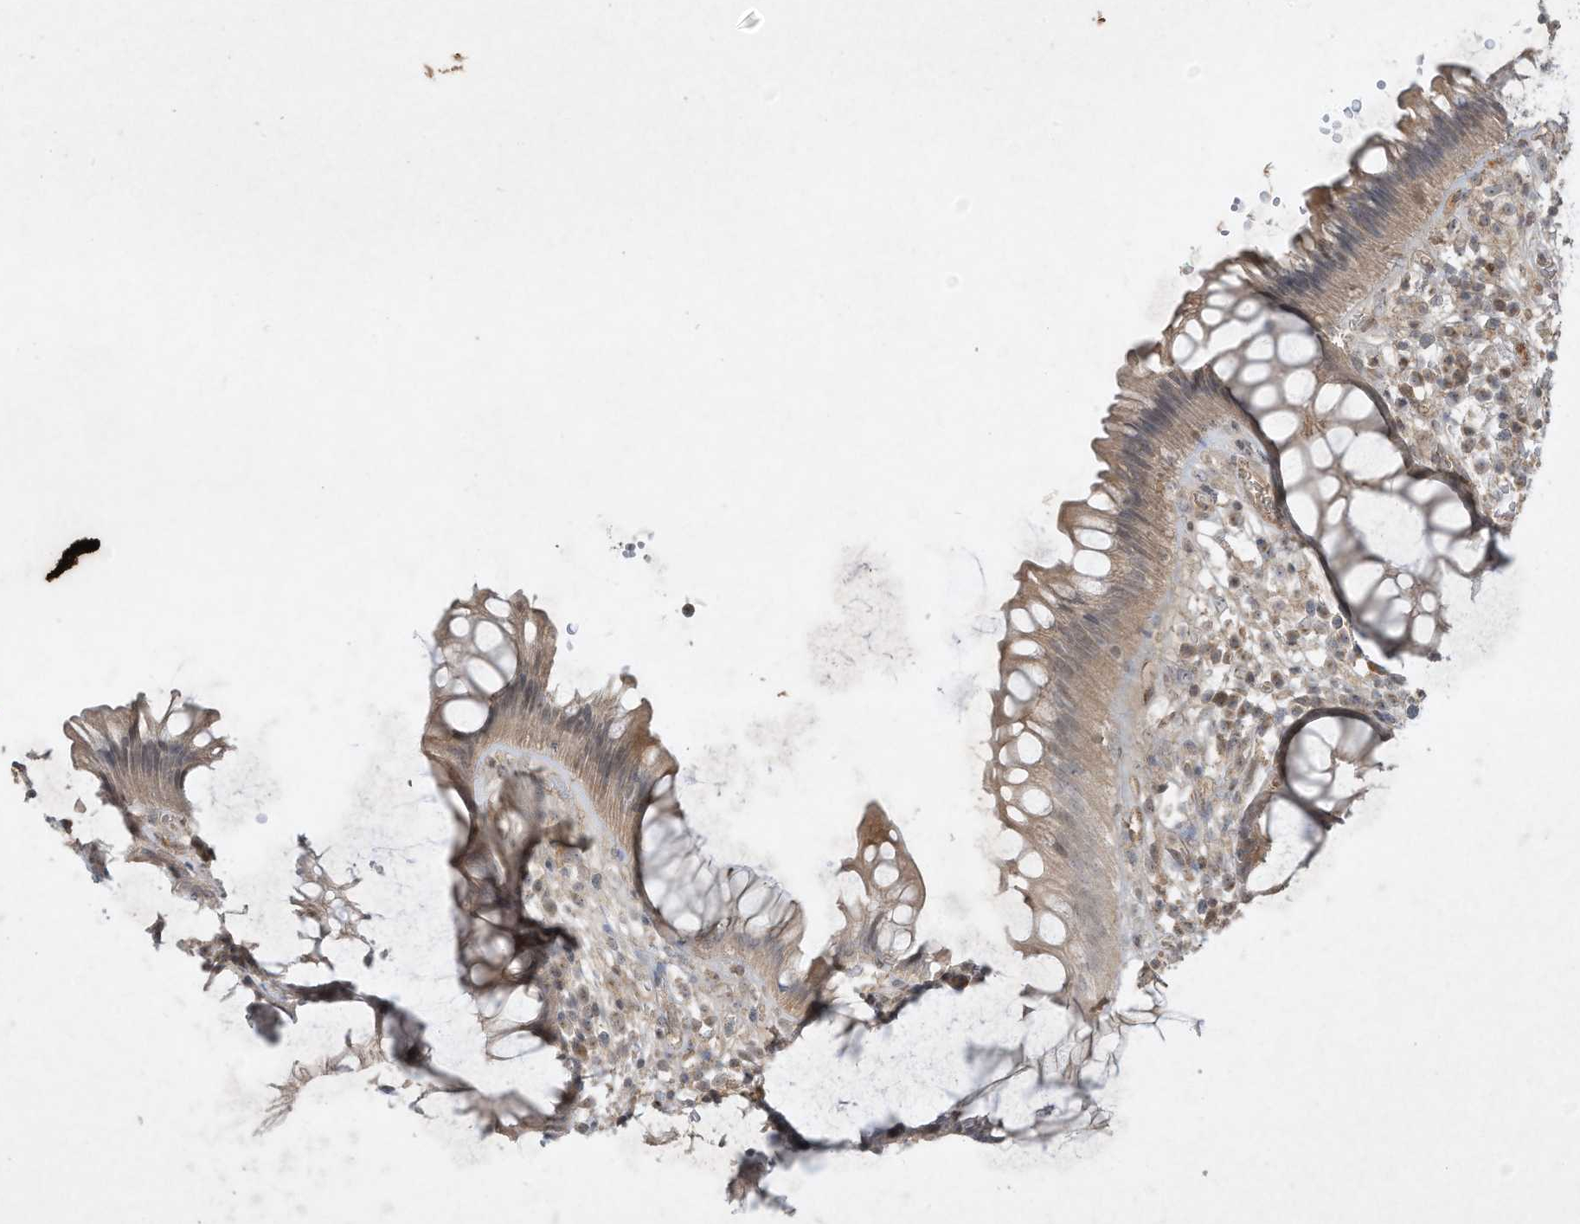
{"staining": {"intensity": "weak", "quantity": "25%-75%", "location": "cytoplasmic/membranous"}, "tissue": "rectum", "cell_type": "Glandular cells", "image_type": "normal", "snomed": [{"axis": "morphology", "description": "Normal tissue, NOS"}, {"axis": "topography", "description": "Rectum"}], "caption": "Protein staining of unremarkable rectum reveals weak cytoplasmic/membranous expression in about 25%-75% of glandular cells.", "gene": "FETUB", "patient": {"sex": "male", "age": 51}}